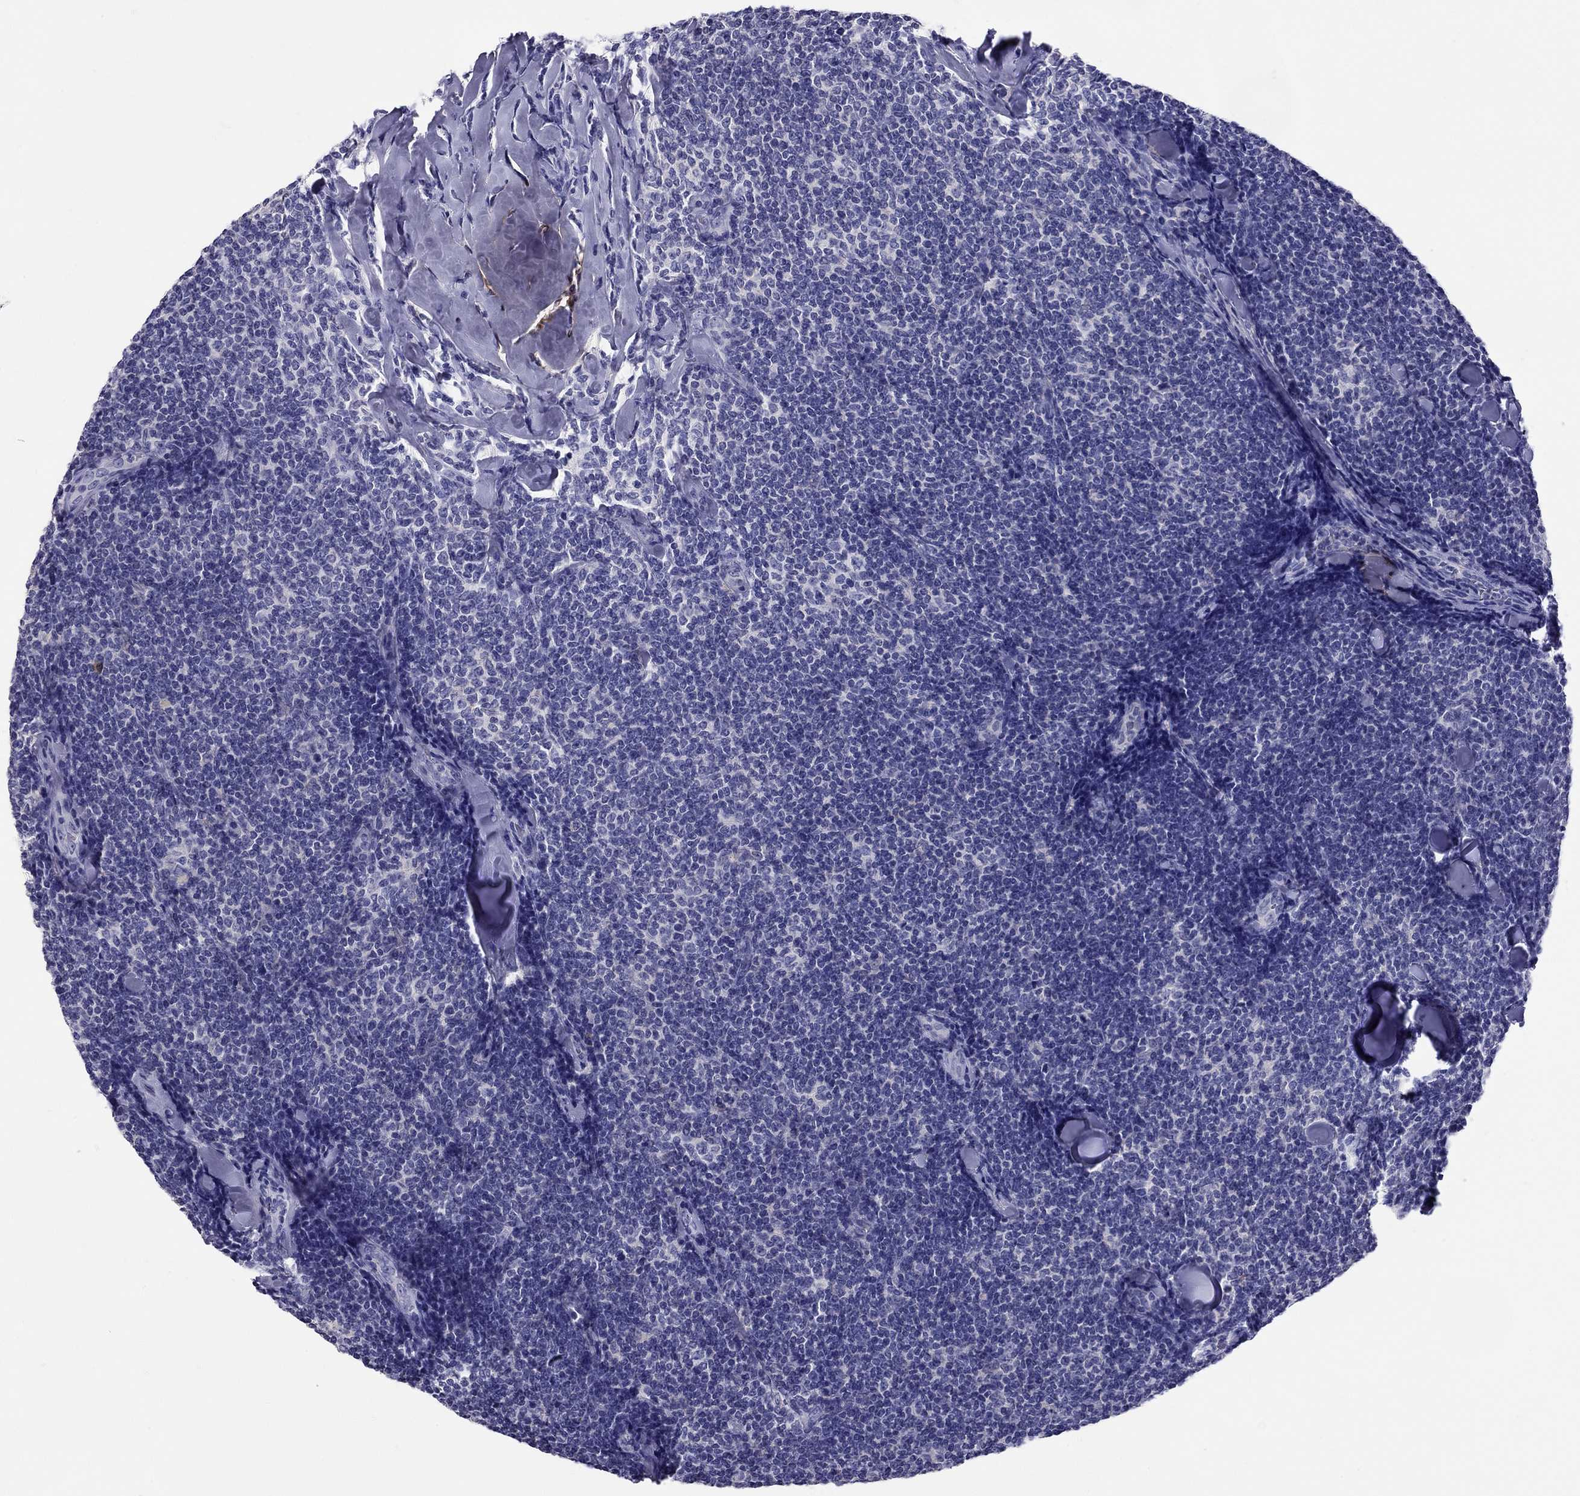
{"staining": {"intensity": "negative", "quantity": "none", "location": "none"}, "tissue": "lymphoma", "cell_type": "Tumor cells", "image_type": "cancer", "snomed": [{"axis": "morphology", "description": "Malignant lymphoma, non-Hodgkin's type, Low grade"}, {"axis": "topography", "description": "Lymph node"}], "caption": "Tumor cells are negative for brown protein staining in lymphoma.", "gene": "CALHM1", "patient": {"sex": "female", "age": 56}}